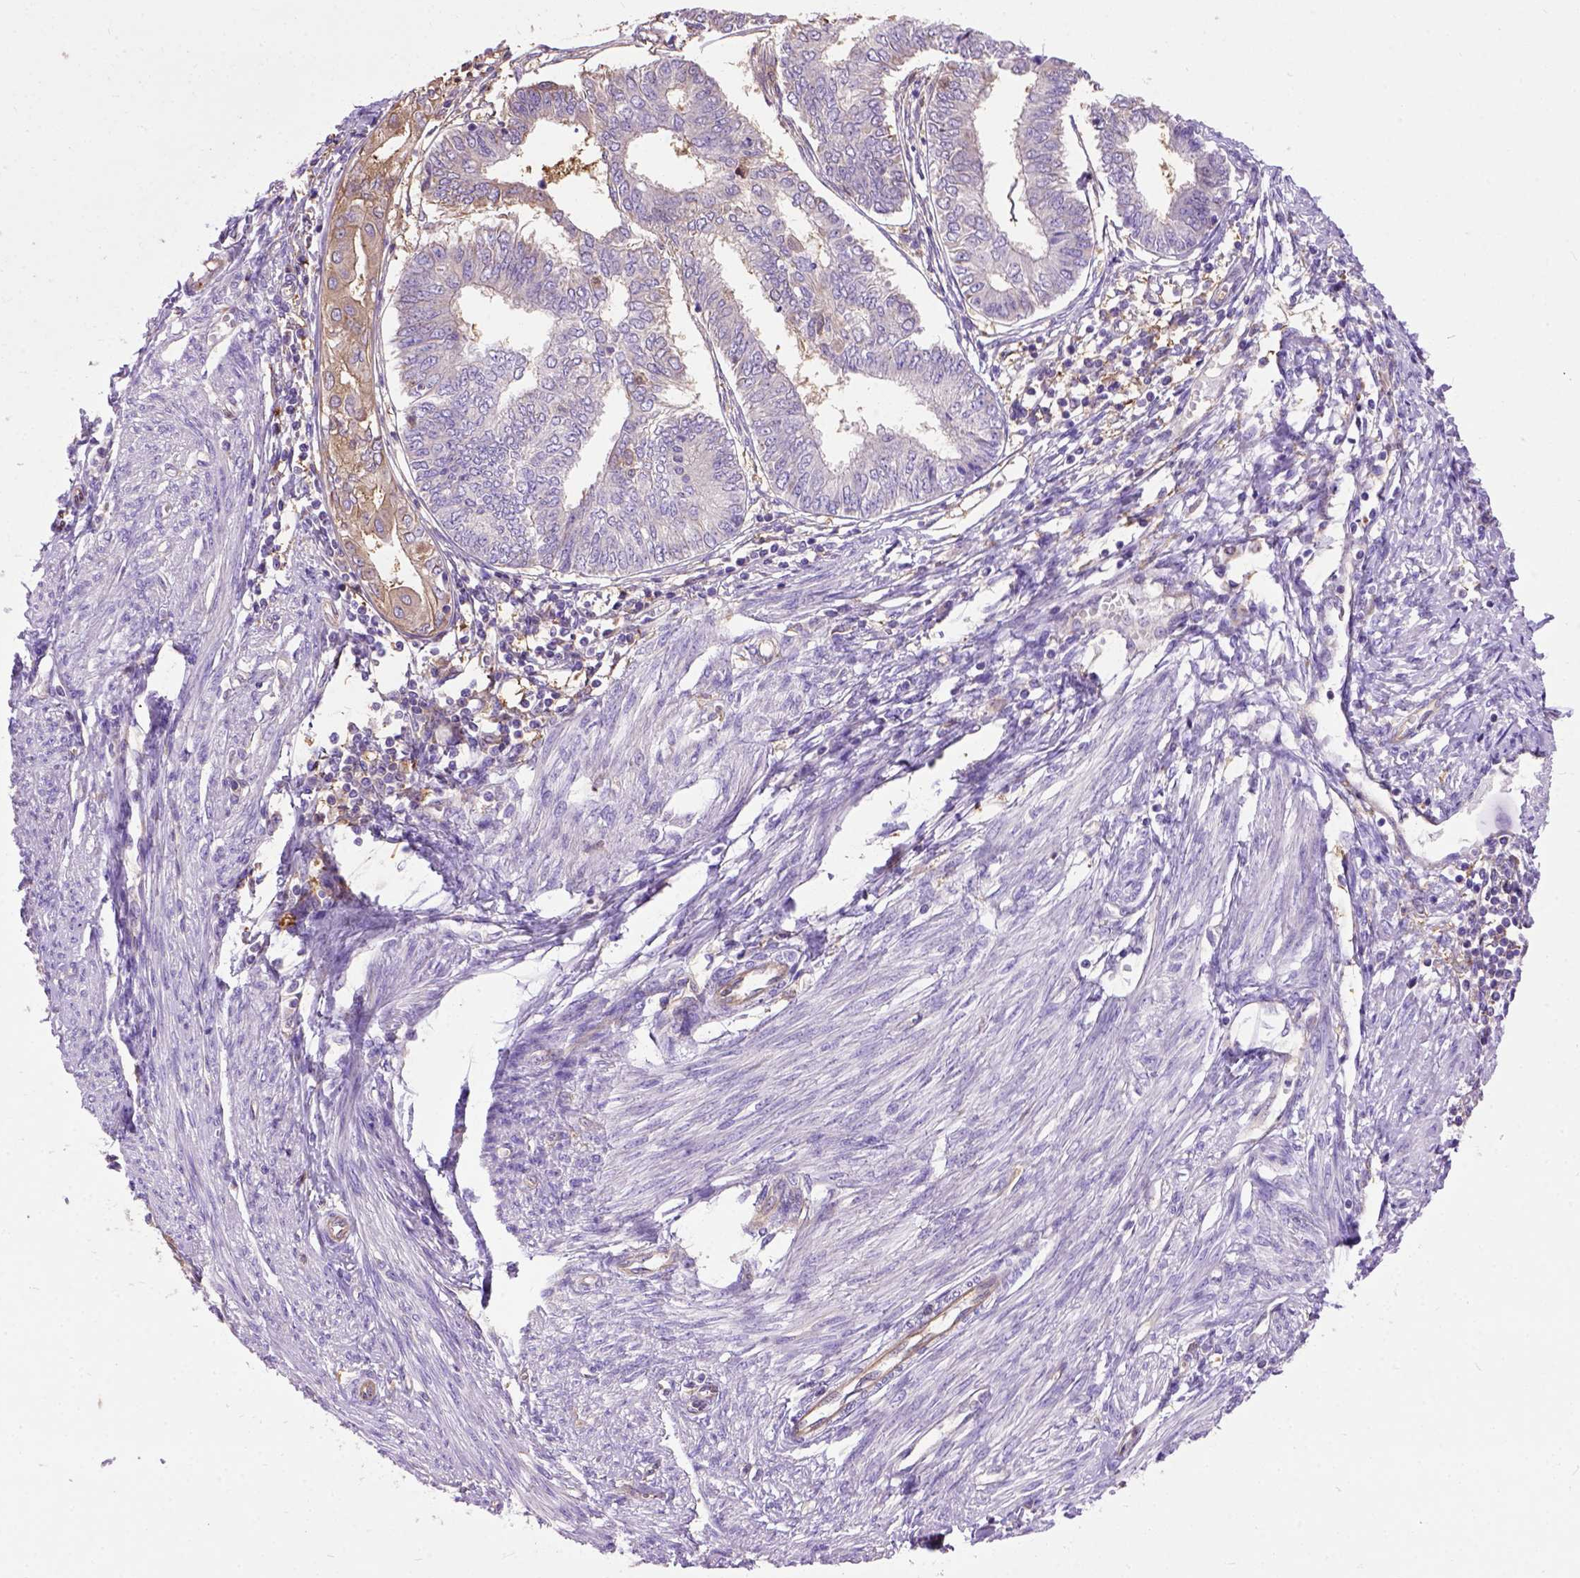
{"staining": {"intensity": "weak", "quantity": "25%-75%", "location": "cytoplasmic/membranous"}, "tissue": "endometrial cancer", "cell_type": "Tumor cells", "image_type": "cancer", "snomed": [{"axis": "morphology", "description": "Adenocarcinoma, NOS"}, {"axis": "topography", "description": "Endometrium"}], "caption": "There is low levels of weak cytoplasmic/membranous staining in tumor cells of adenocarcinoma (endometrial), as demonstrated by immunohistochemical staining (brown color).", "gene": "SEMA4F", "patient": {"sex": "female", "age": 68}}